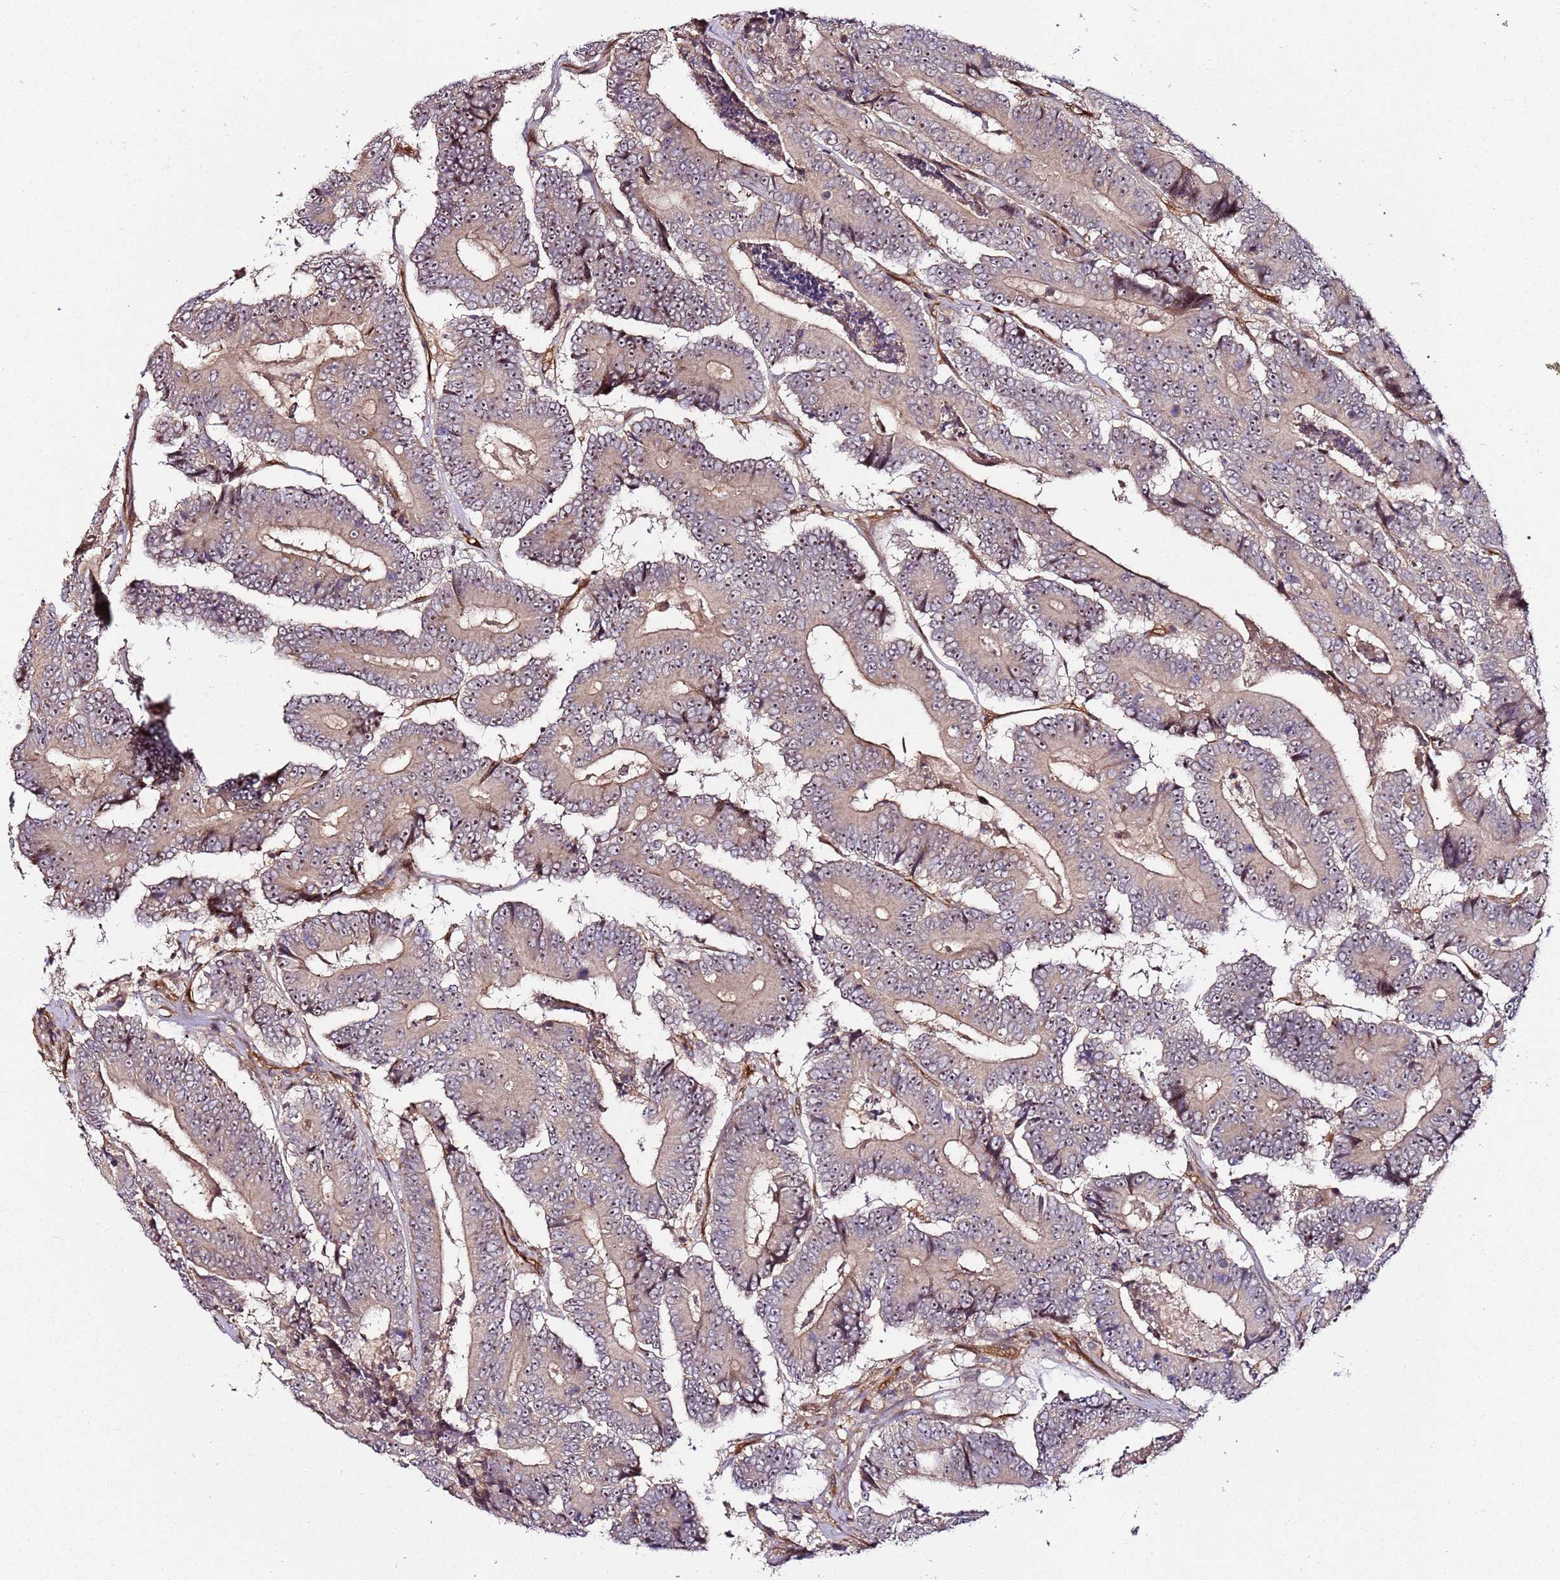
{"staining": {"intensity": "moderate", "quantity": ">75%", "location": "nuclear"}, "tissue": "colorectal cancer", "cell_type": "Tumor cells", "image_type": "cancer", "snomed": [{"axis": "morphology", "description": "Adenocarcinoma, NOS"}, {"axis": "topography", "description": "Colon"}], "caption": "IHC (DAB (3,3'-diaminobenzidine)) staining of colorectal cancer (adenocarcinoma) reveals moderate nuclear protein expression in approximately >75% of tumor cells.", "gene": "CCNYL1", "patient": {"sex": "male", "age": 83}}